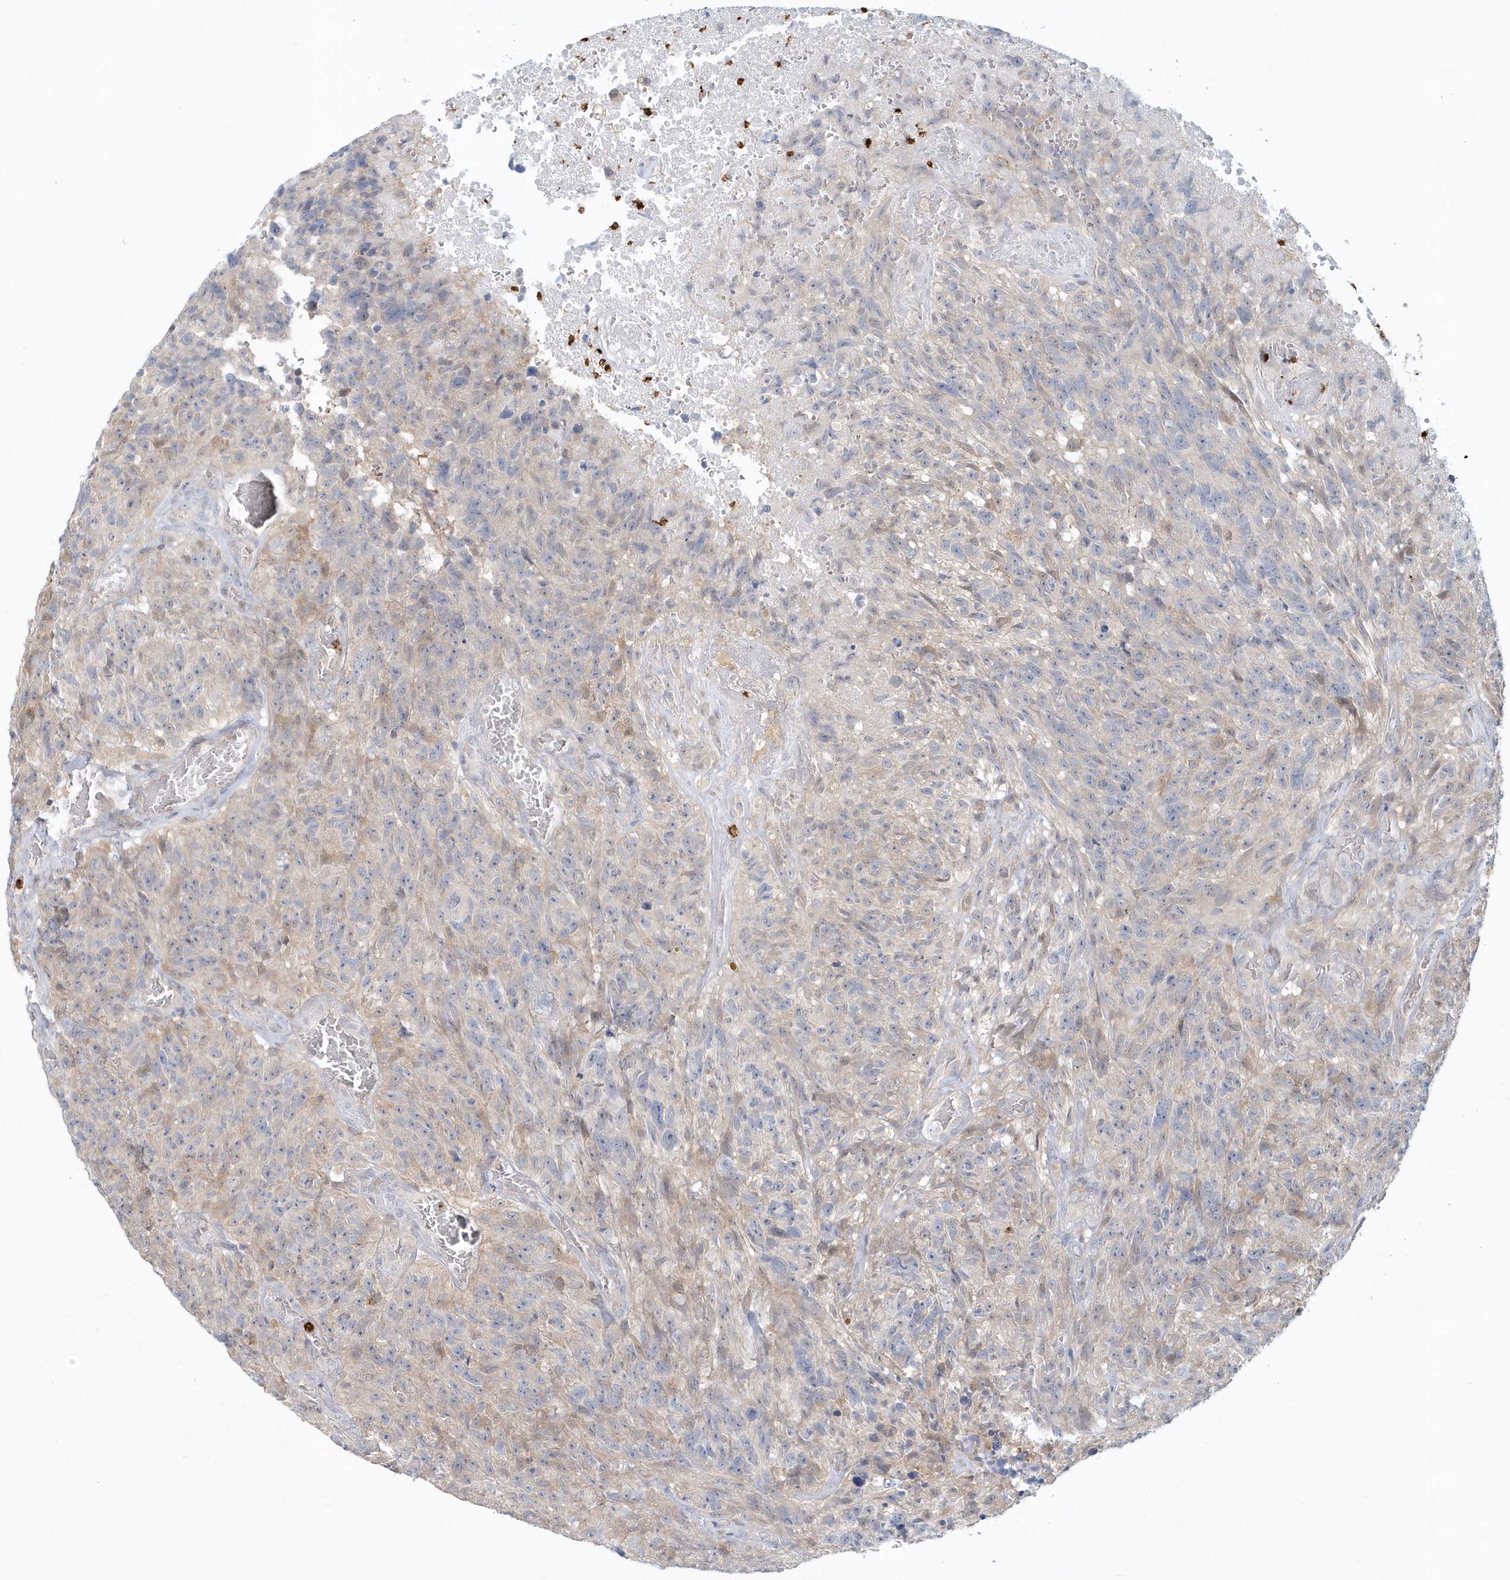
{"staining": {"intensity": "negative", "quantity": "none", "location": "none"}, "tissue": "glioma", "cell_type": "Tumor cells", "image_type": "cancer", "snomed": [{"axis": "morphology", "description": "Glioma, malignant, High grade"}, {"axis": "topography", "description": "Brain"}], "caption": "Human malignant glioma (high-grade) stained for a protein using IHC shows no expression in tumor cells.", "gene": "RNF7", "patient": {"sex": "male", "age": 69}}